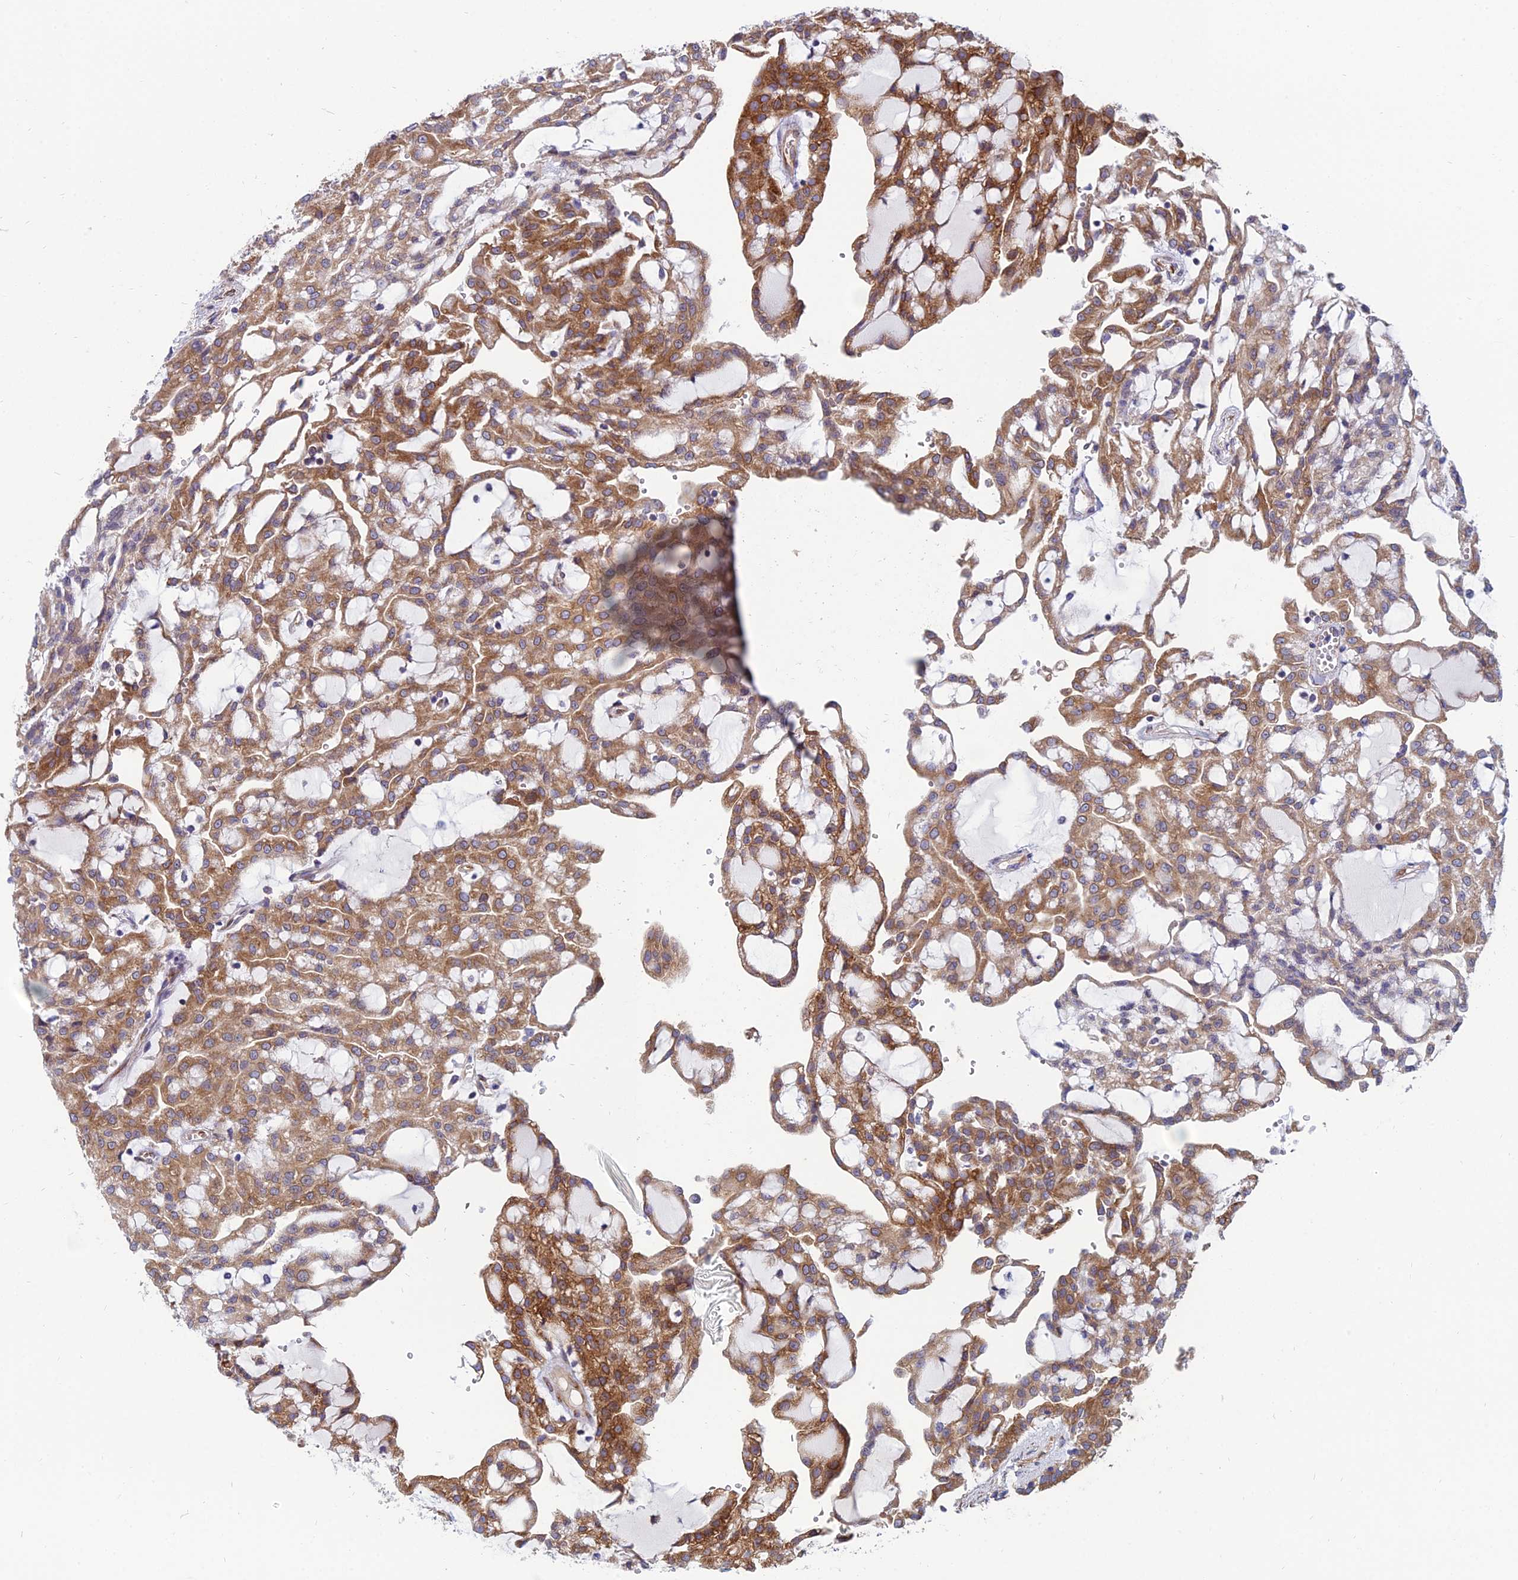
{"staining": {"intensity": "strong", "quantity": ">75%", "location": "cytoplasmic/membranous"}, "tissue": "renal cancer", "cell_type": "Tumor cells", "image_type": "cancer", "snomed": [{"axis": "morphology", "description": "Adenocarcinoma, NOS"}, {"axis": "topography", "description": "Kidney"}], "caption": "IHC of human renal adenocarcinoma demonstrates high levels of strong cytoplasmic/membranous expression in about >75% of tumor cells.", "gene": "TXLNA", "patient": {"sex": "male", "age": 63}}